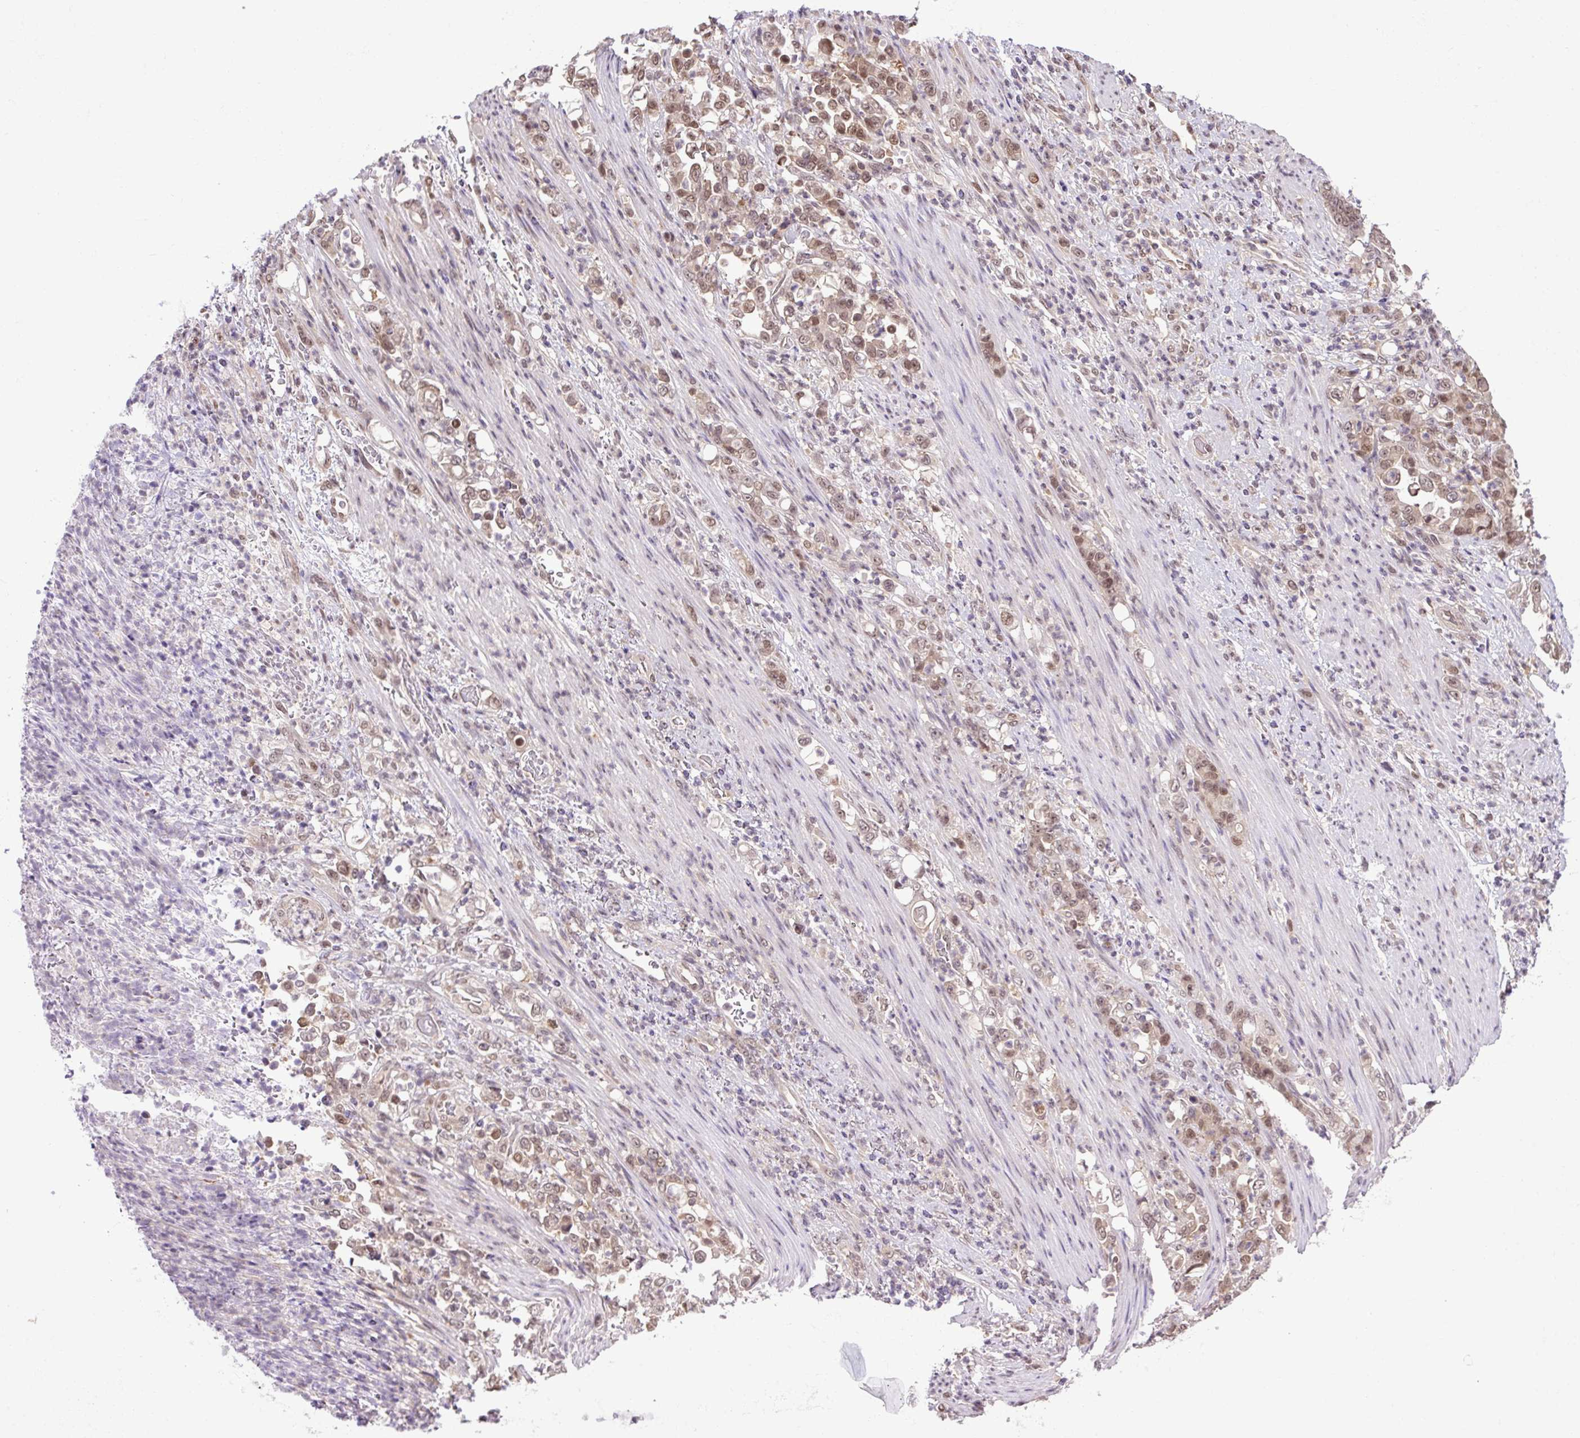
{"staining": {"intensity": "moderate", "quantity": "25%-75%", "location": "nuclear"}, "tissue": "stomach cancer", "cell_type": "Tumor cells", "image_type": "cancer", "snomed": [{"axis": "morphology", "description": "Normal tissue, NOS"}, {"axis": "morphology", "description": "Adenocarcinoma, NOS"}, {"axis": "topography", "description": "Stomach"}], "caption": "Immunohistochemical staining of adenocarcinoma (stomach) demonstrates medium levels of moderate nuclear expression in about 25%-75% of tumor cells. The staining was performed using DAB (3,3'-diaminobenzidine) to visualize the protein expression in brown, while the nuclei were stained in blue with hematoxylin (Magnification: 20x).", "gene": "SGTA", "patient": {"sex": "female", "age": 79}}